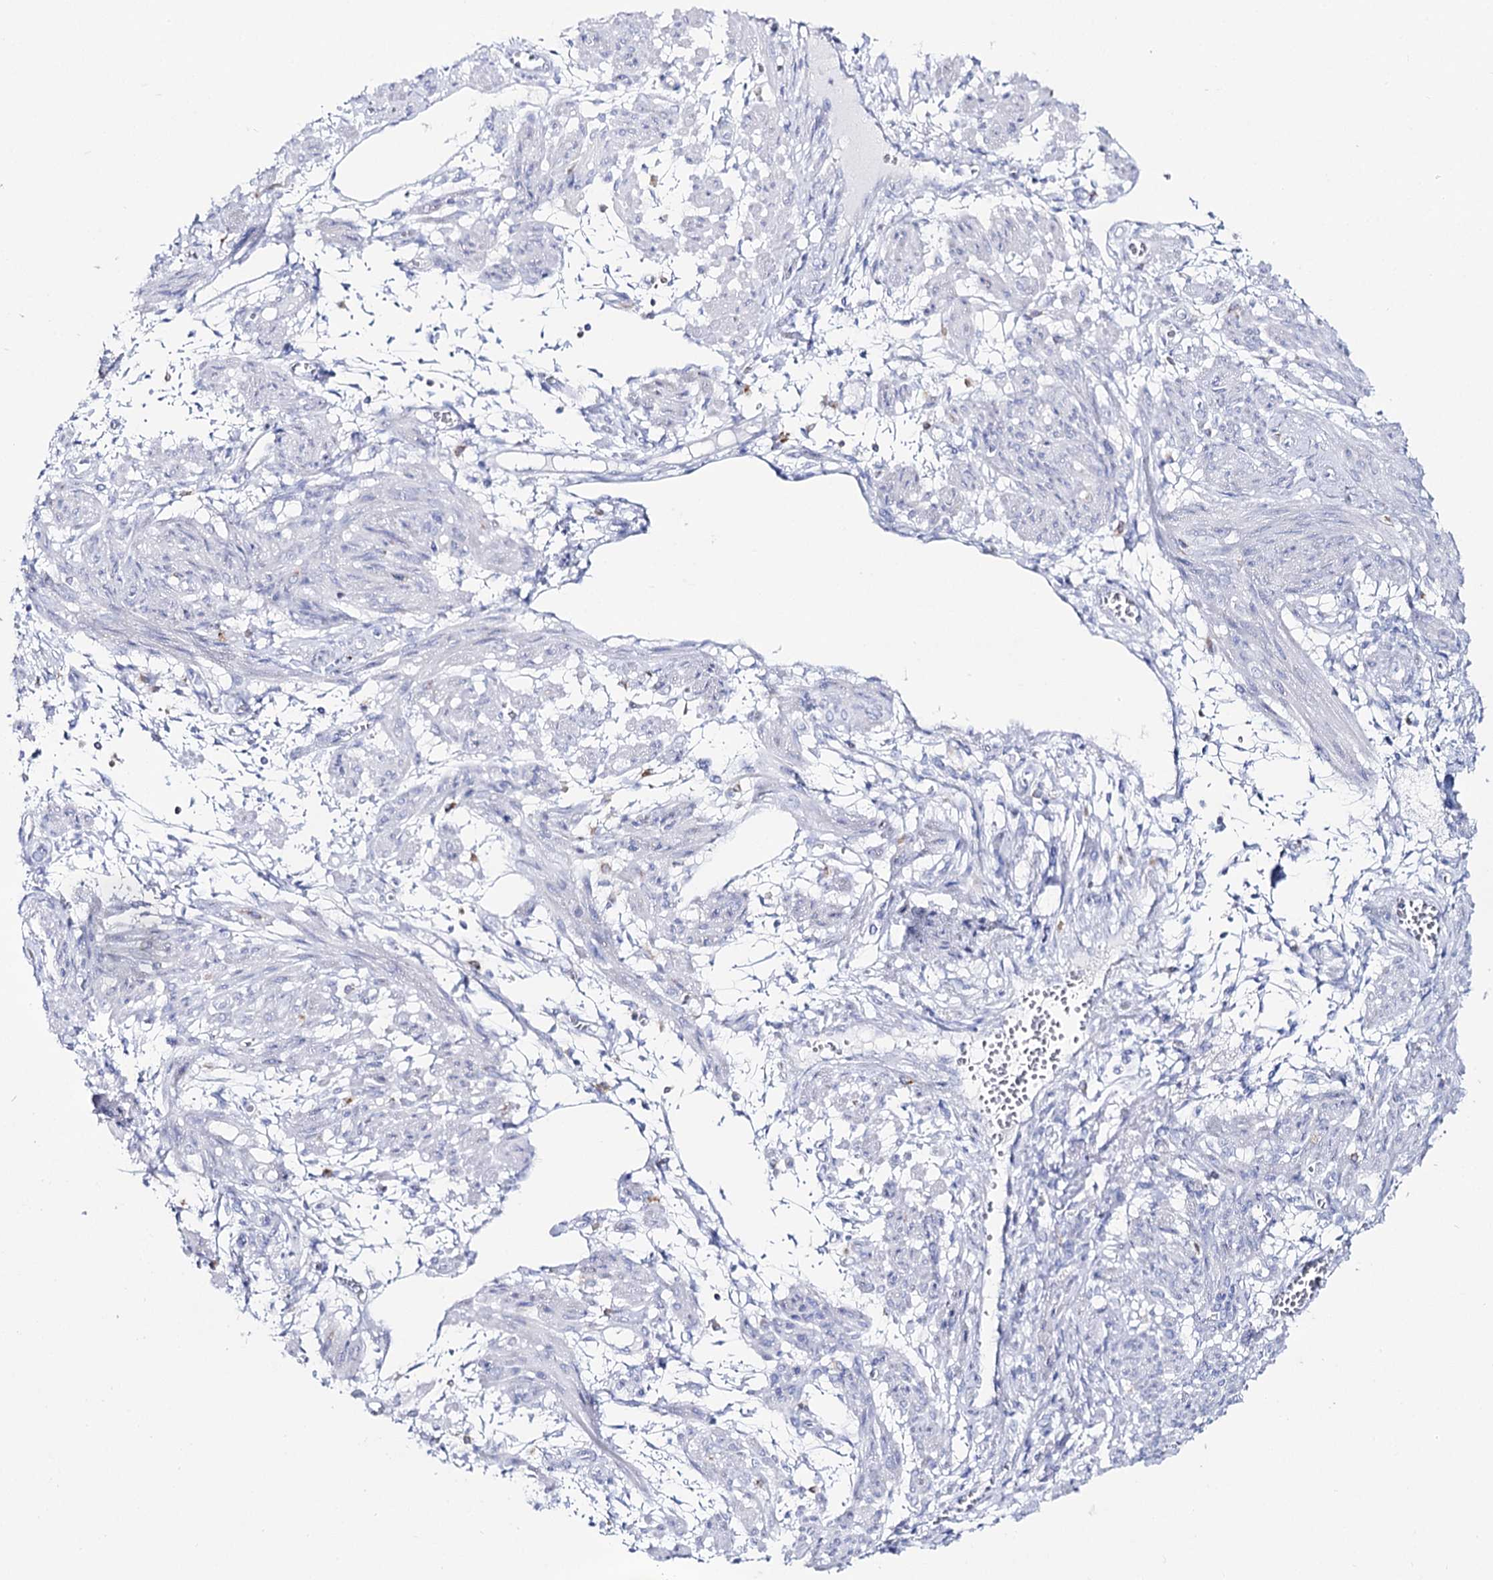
{"staining": {"intensity": "negative", "quantity": "none", "location": "none"}, "tissue": "smooth muscle", "cell_type": "Smooth muscle cells", "image_type": "normal", "snomed": [{"axis": "morphology", "description": "Normal tissue, NOS"}, {"axis": "topography", "description": "Smooth muscle"}], "caption": "Smooth muscle cells show no significant positivity in unremarkable smooth muscle. (Immunohistochemistry, brightfield microscopy, high magnification).", "gene": "SLC3A1", "patient": {"sex": "female", "age": 39}}